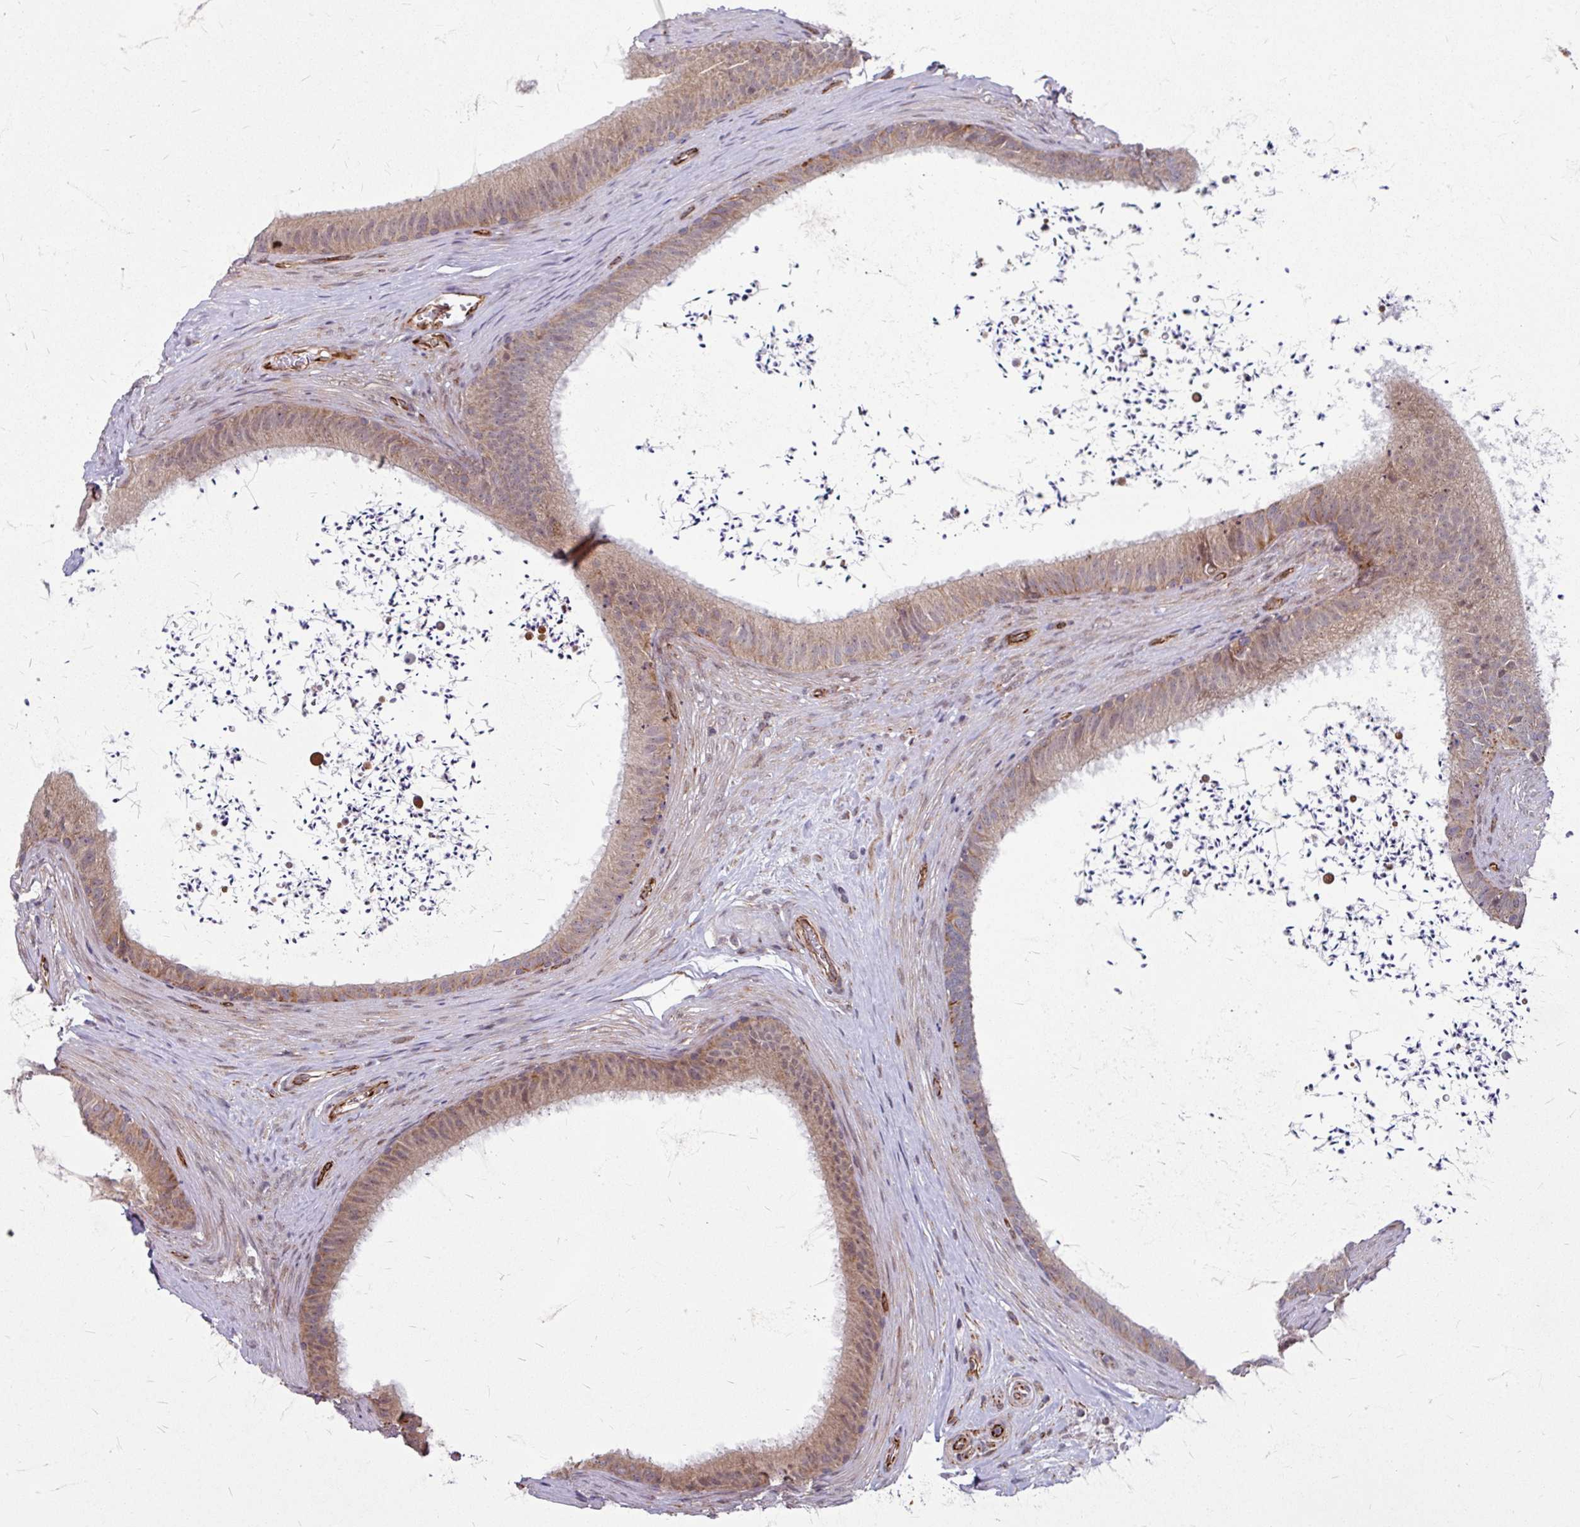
{"staining": {"intensity": "weak", "quantity": "25%-75%", "location": "cytoplasmic/membranous"}, "tissue": "epididymis", "cell_type": "Glandular cells", "image_type": "normal", "snomed": [{"axis": "morphology", "description": "Normal tissue, NOS"}, {"axis": "topography", "description": "Testis"}, {"axis": "topography", "description": "Epididymis"}], "caption": "Protein expression analysis of benign epididymis demonstrates weak cytoplasmic/membranous staining in approximately 25%-75% of glandular cells. (DAB (3,3'-diaminobenzidine) IHC with brightfield microscopy, high magnification).", "gene": "DAAM2", "patient": {"sex": "male", "age": 41}}